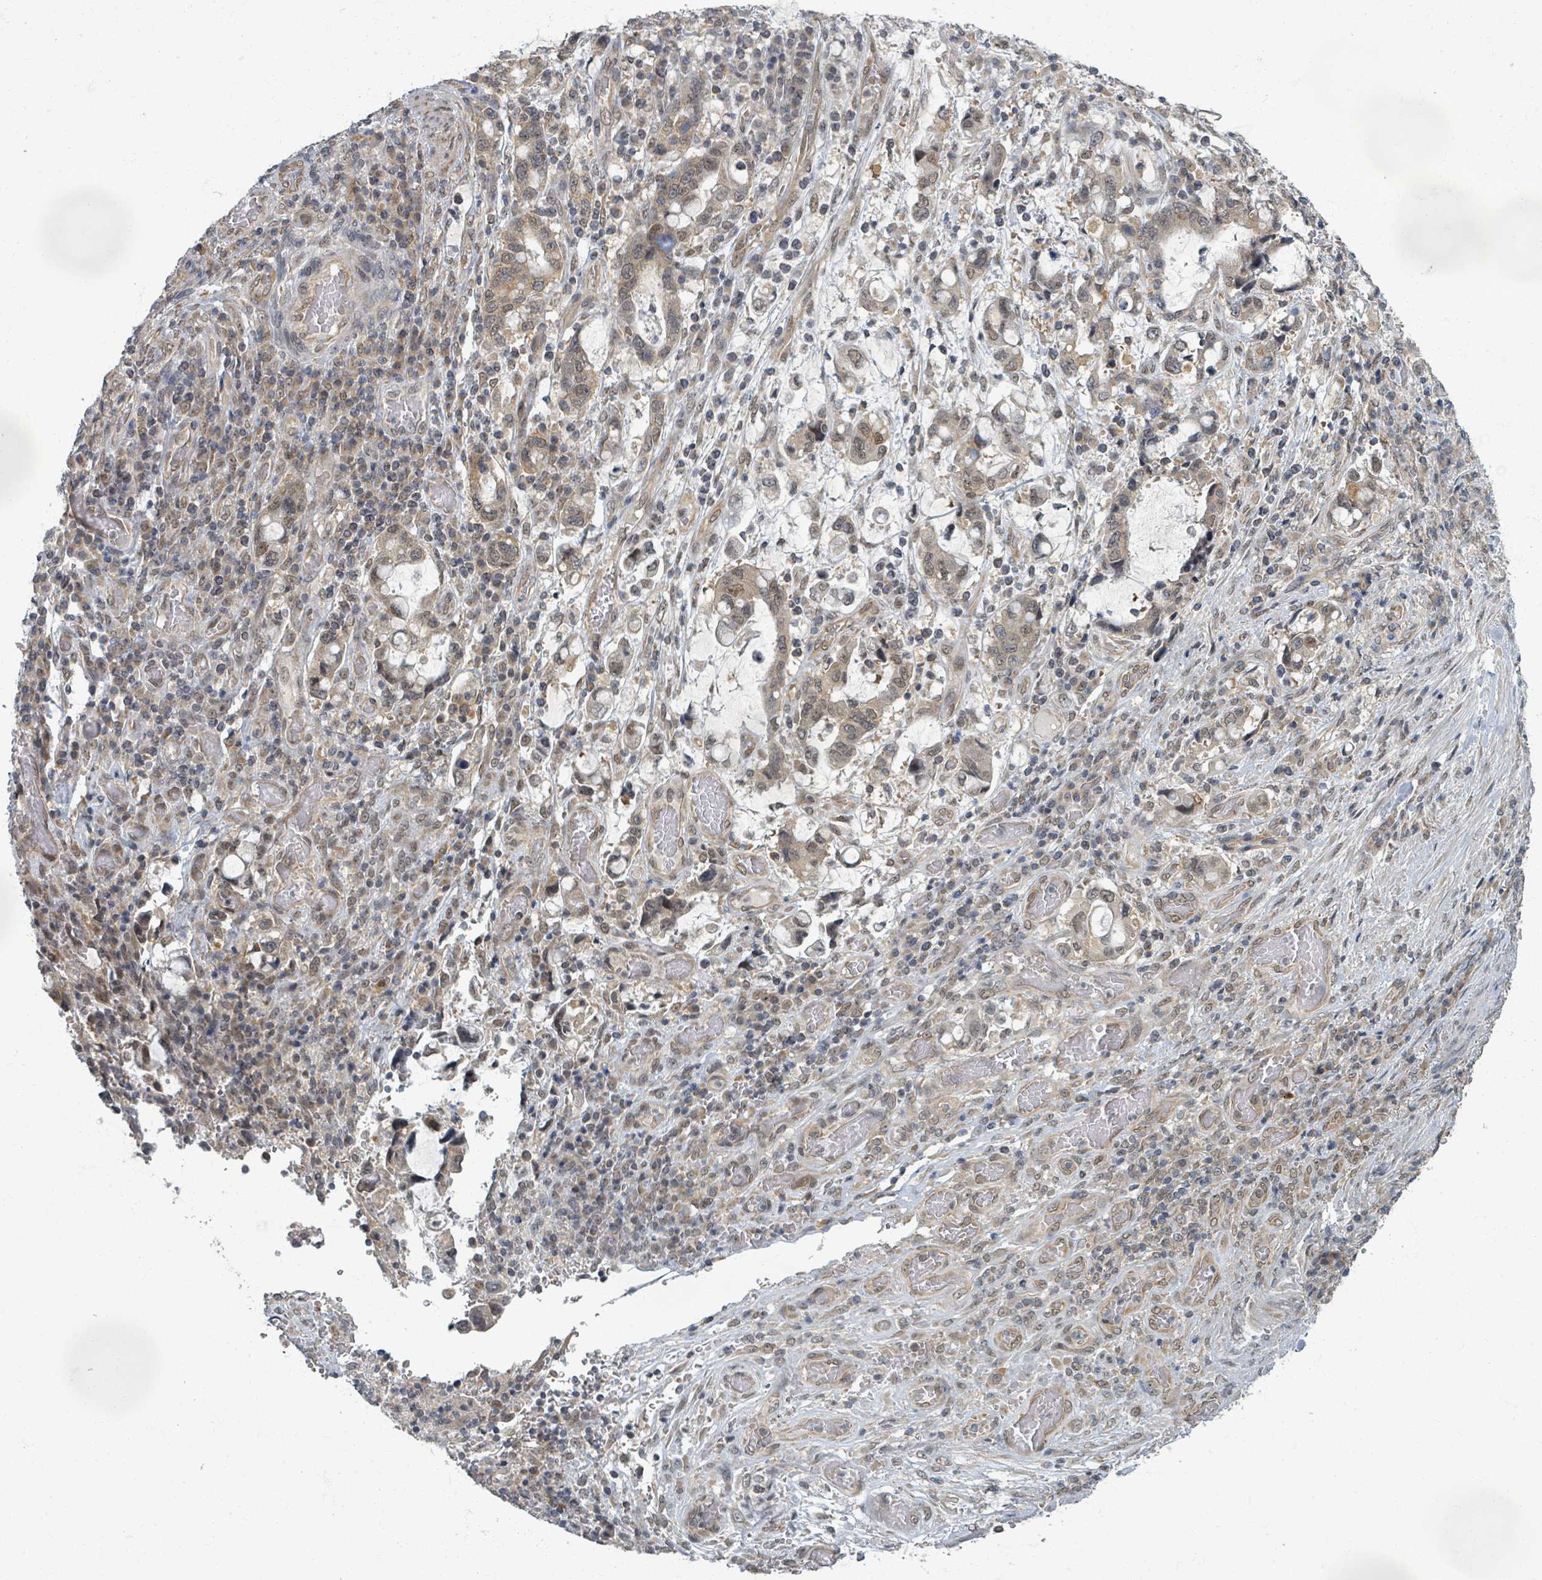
{"staining": {"intensity": "weak", "quantity": "<25%", "location": "cytoplasmic/membranous,nuclear"}, "tissue": "stomach cancer", "cell_type": "Tumor cells", "image_type": "cancer", "snomed": [{"axis": "morphology", "description": "Adenocarcinoma, NOS"}, {"axis": "topography", "description": "Stomach, upper"}, {"axis": "topography", "description": "Stomach"}], "caption": "An IHC photomicrograph of stomach cancer is shown. There is no staining in tumor cells of stomach cancer. (DAB immunohistochemistry with hematoxylin counter stain).", "gene": "INTS15", "patient": {"sex": "male", "age": 62}}